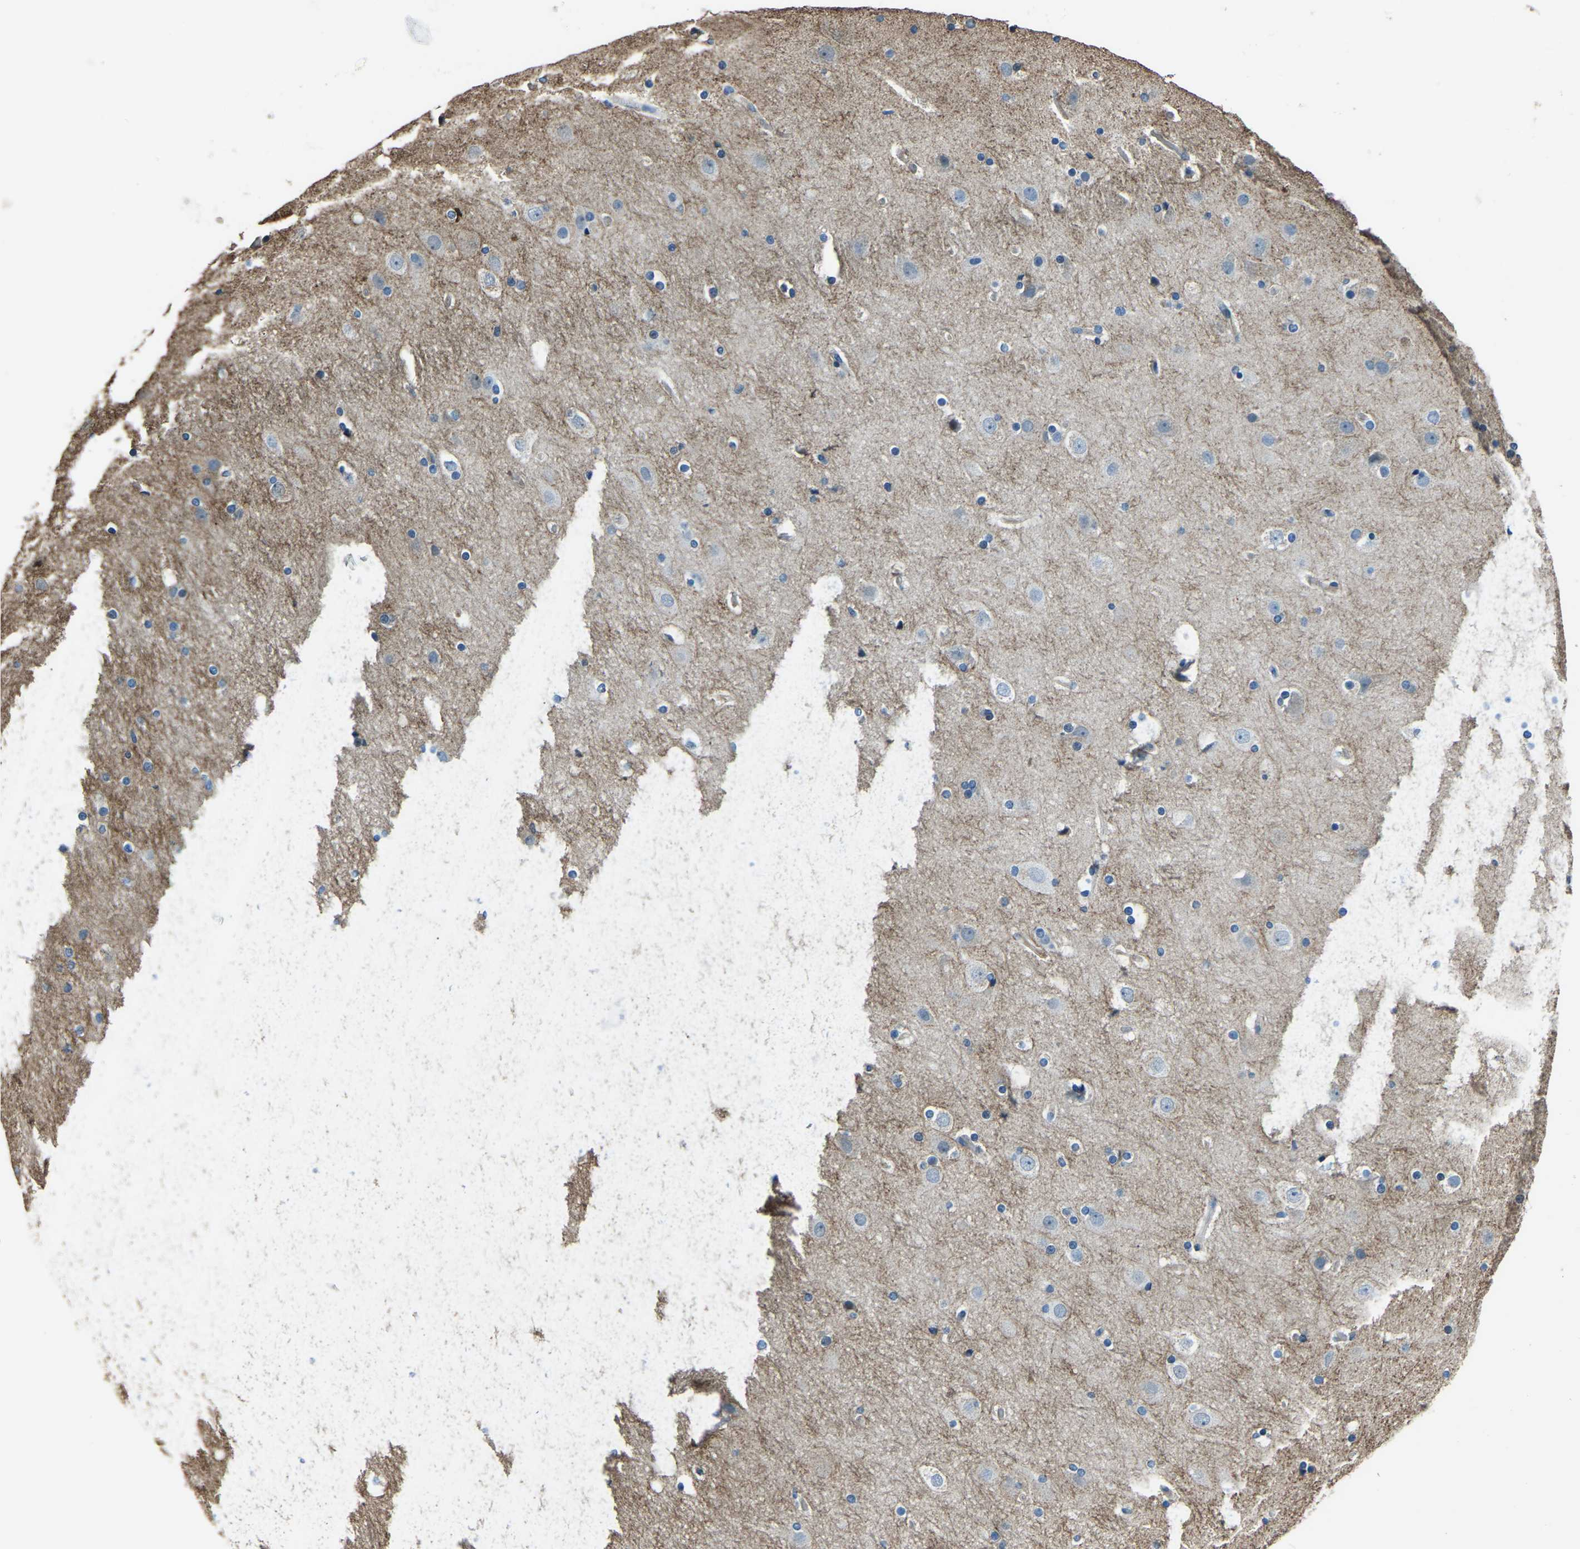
{"staining": {"intensity": "weak", "quantity": ">75%", "location": "cytoplasmic/membranous"}, "tissue": "cerebral cortex", "cell_type": "Endothelial cells", "image_type": "normal", "snomed": [{"axis": "morphology", "description": "Normal tissue, NOS"}, {"axis": "topography", "description": "Cerebral cortex"}], "caption": "IHC of benign human cerebral cortex demonstrates low levels of weak cytoplasmic/membranous staining in about >75% of endothelial cells.", "gene": "COL3A1", "patient": {"sex": "male", "age": 57}}